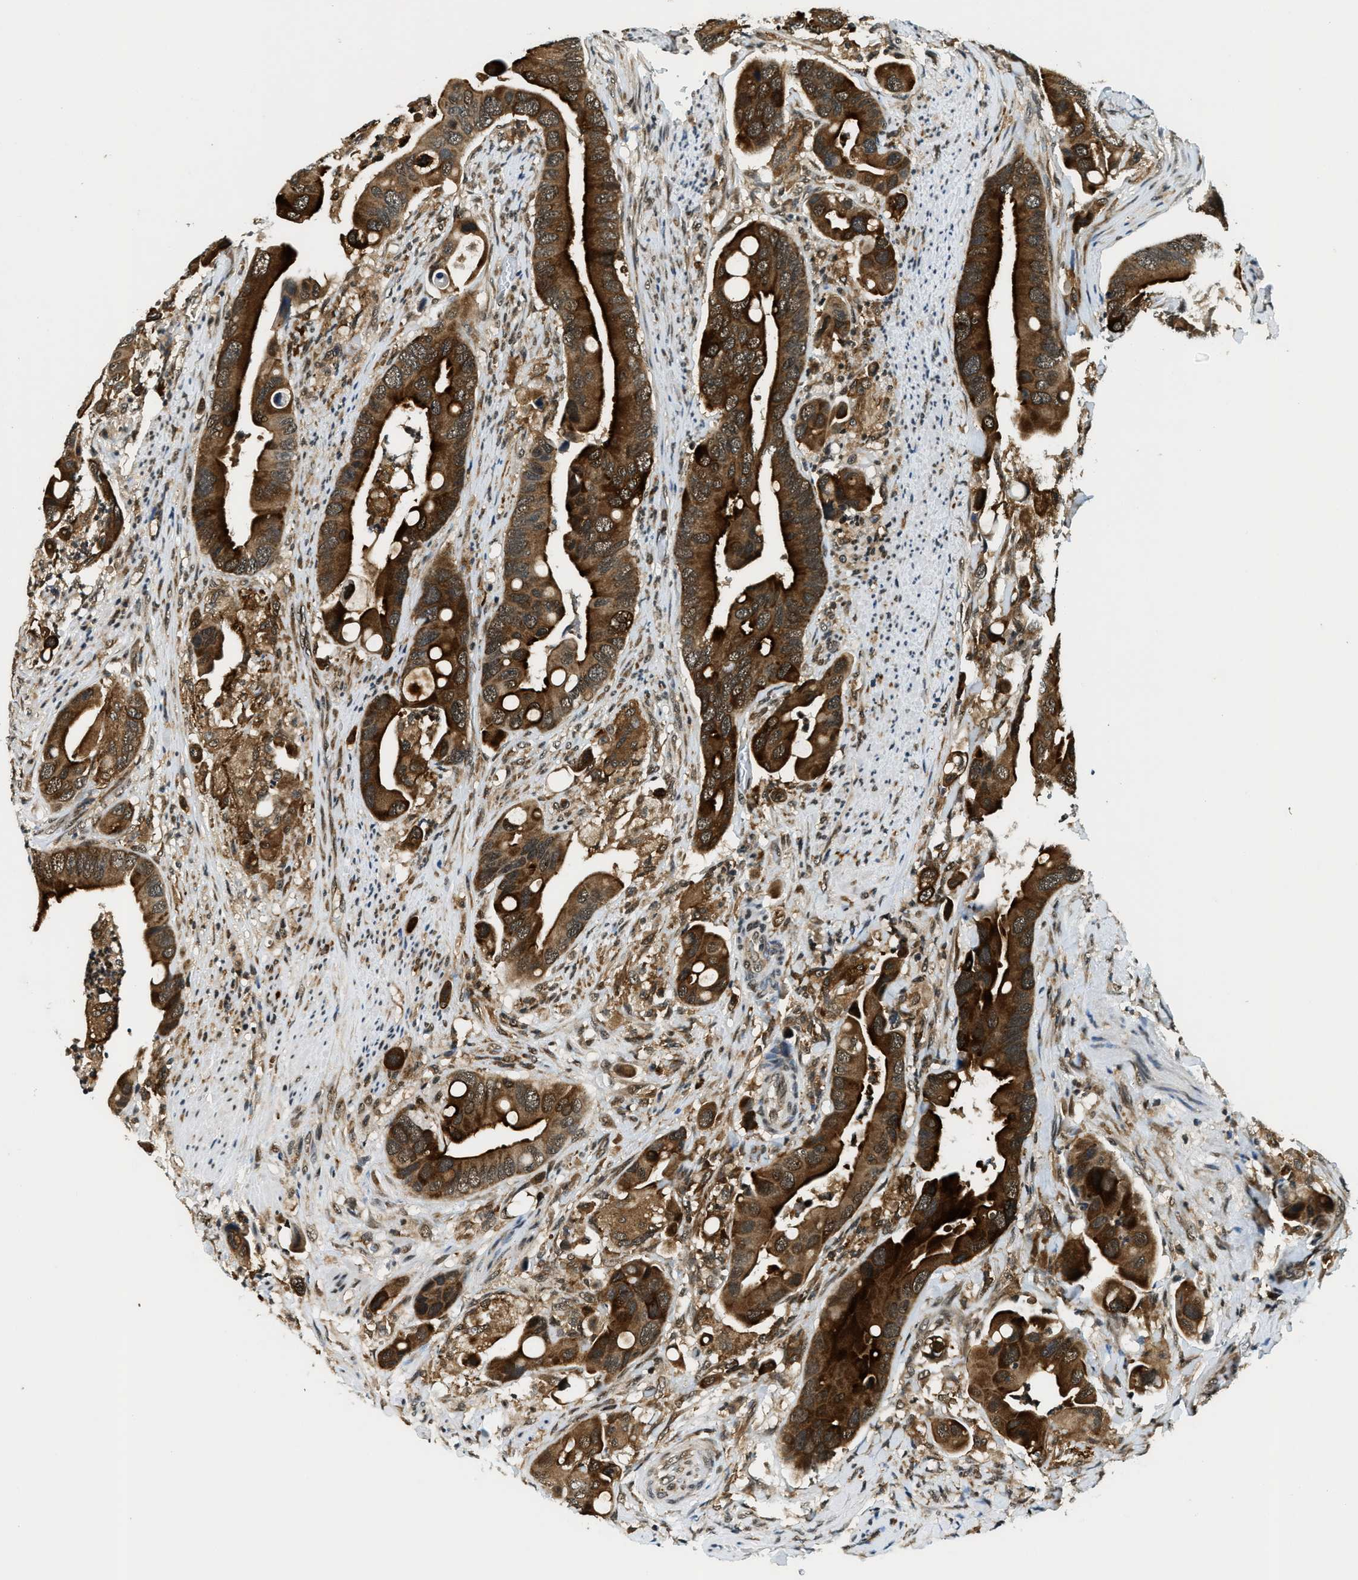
{"staining": {"intensity": "strong", "quantity": ">75%", "location": "cytoplasmic/membranous"}, "tissue": "colorectal cancer", "cell_type": "Tumor cells", "image_type": "cancer", "snomed": [{"axis": "morphology", "description": "Adenocarcinoma, NOS"}, {"axis": "topography", "description": "Rectum"}], "caption": "Immunohistochemistry (IHC) photomicrograph of neoplastic tissue: colorectal cancer (adenocarcinoma) stained using immunohistochemistry (IHC) demonstrates high levels of strong protein expression localized specifically in the cytoplasmic/membranous of tumor cells, appearing as a cytoplasmic/membranous brown color.", "gene": "RAB11FIP1", "patient": {"sex": "female", "age": 57}}